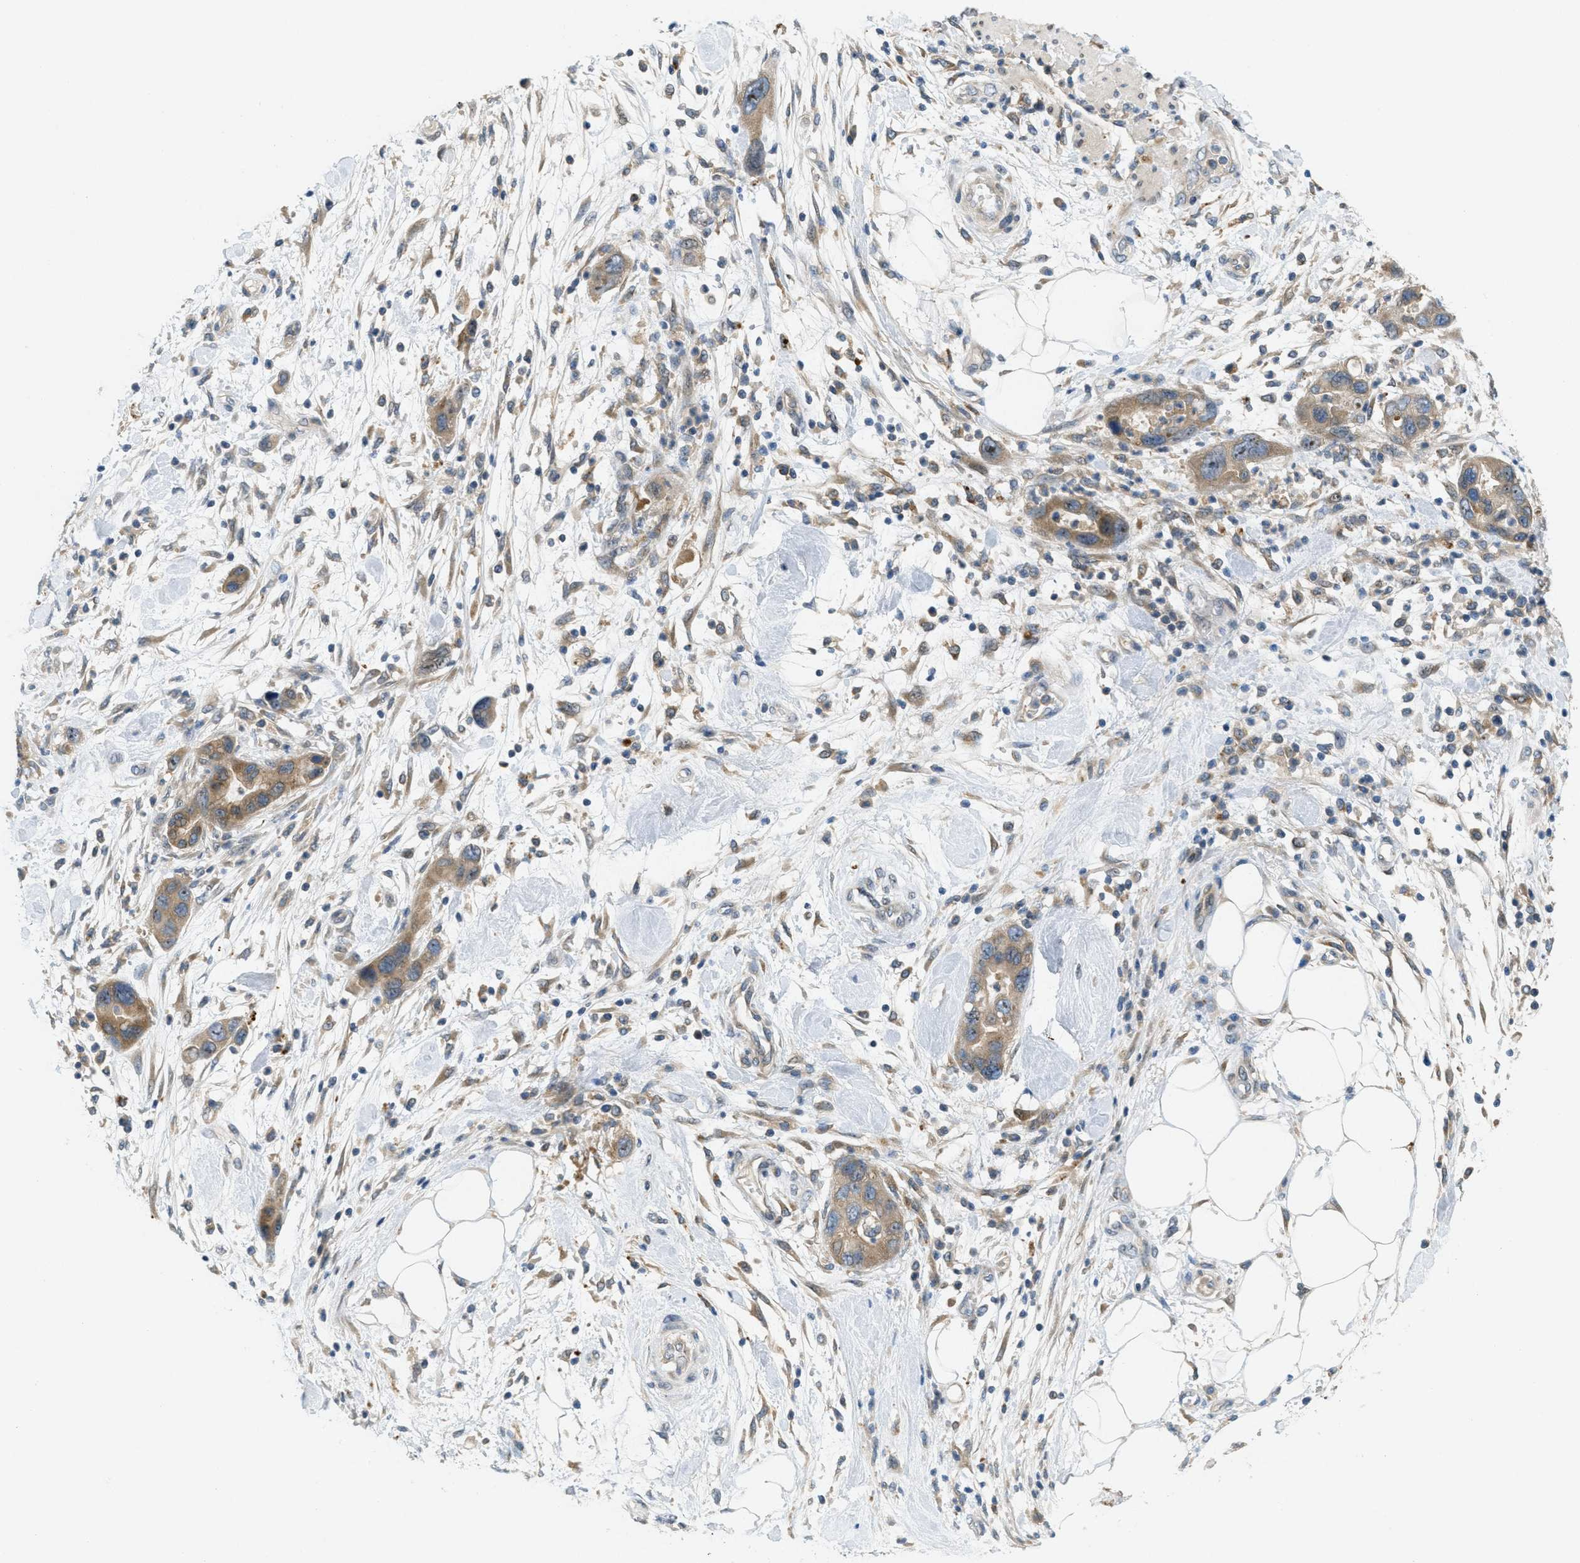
{"staining": {"intensity": "weak", "quantity": ">75%", "location": "cytoplasmic/membranous"}, "tissue": "pancreatic cancer", "cell_type": "Tumor cells", "image_type": "cancer", "snomed": [{"axis": "morphology", "description": "Normal tissue, NOS"}, {"axis": "morphology", "description": "Adenocarcinoma, NOS"}, {"axis": "topography", "description": "Pancreas"}], "caption": "Pancreatic adenocarcinoma stained with a brown dye shows weak cytoplasmic/membranous positive expression in about >75% of tumor cells.", "gene": "SIGMAR1", "patient": {"sex": "female", "age": 71}}